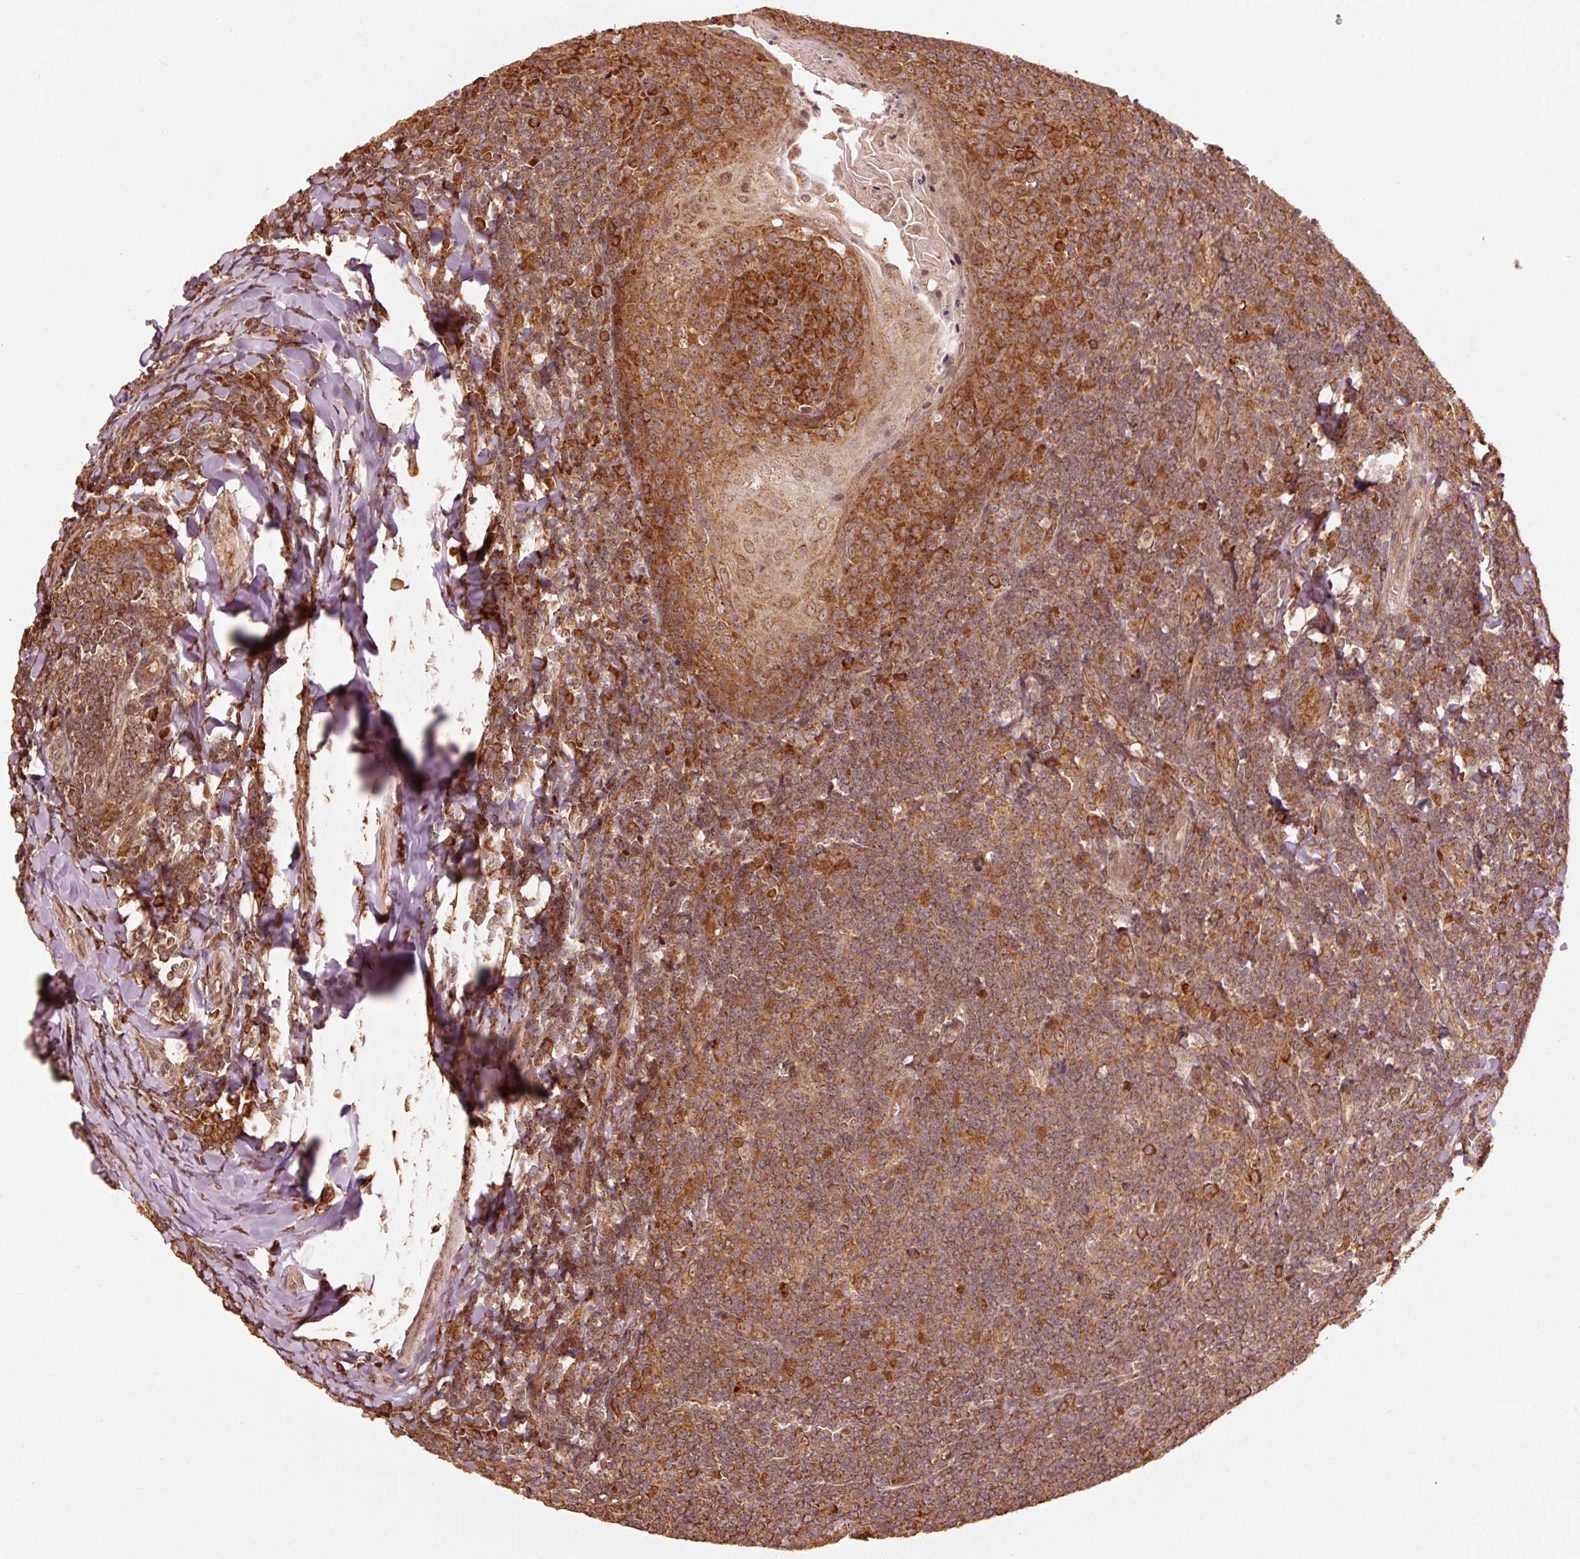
{"staining": {"intensity": "strong", "quantity": ">75%", "location": "cytoplasmic/membranous"}, "tissue": "tonsil", "cell_type": "Germinal center cells", "image_type": "normal", "snomed": [{"axis": "morphology", "description": "Normal tissue, NOS"}, {"axis": "topography", "description": "Tonsil"}], "caption": "Strong cytoplasmic/membranous protein expression is identified in about >75% of germinal center cells in tonsil. The staining was performed using DAB (3,3'-diaminobenzidine), with brown indicating positive protein expression. Nuclei are stained blue with hematoxylin.", "gene": "MRPL16", "patient": {"sex": "male", "age": 27}}